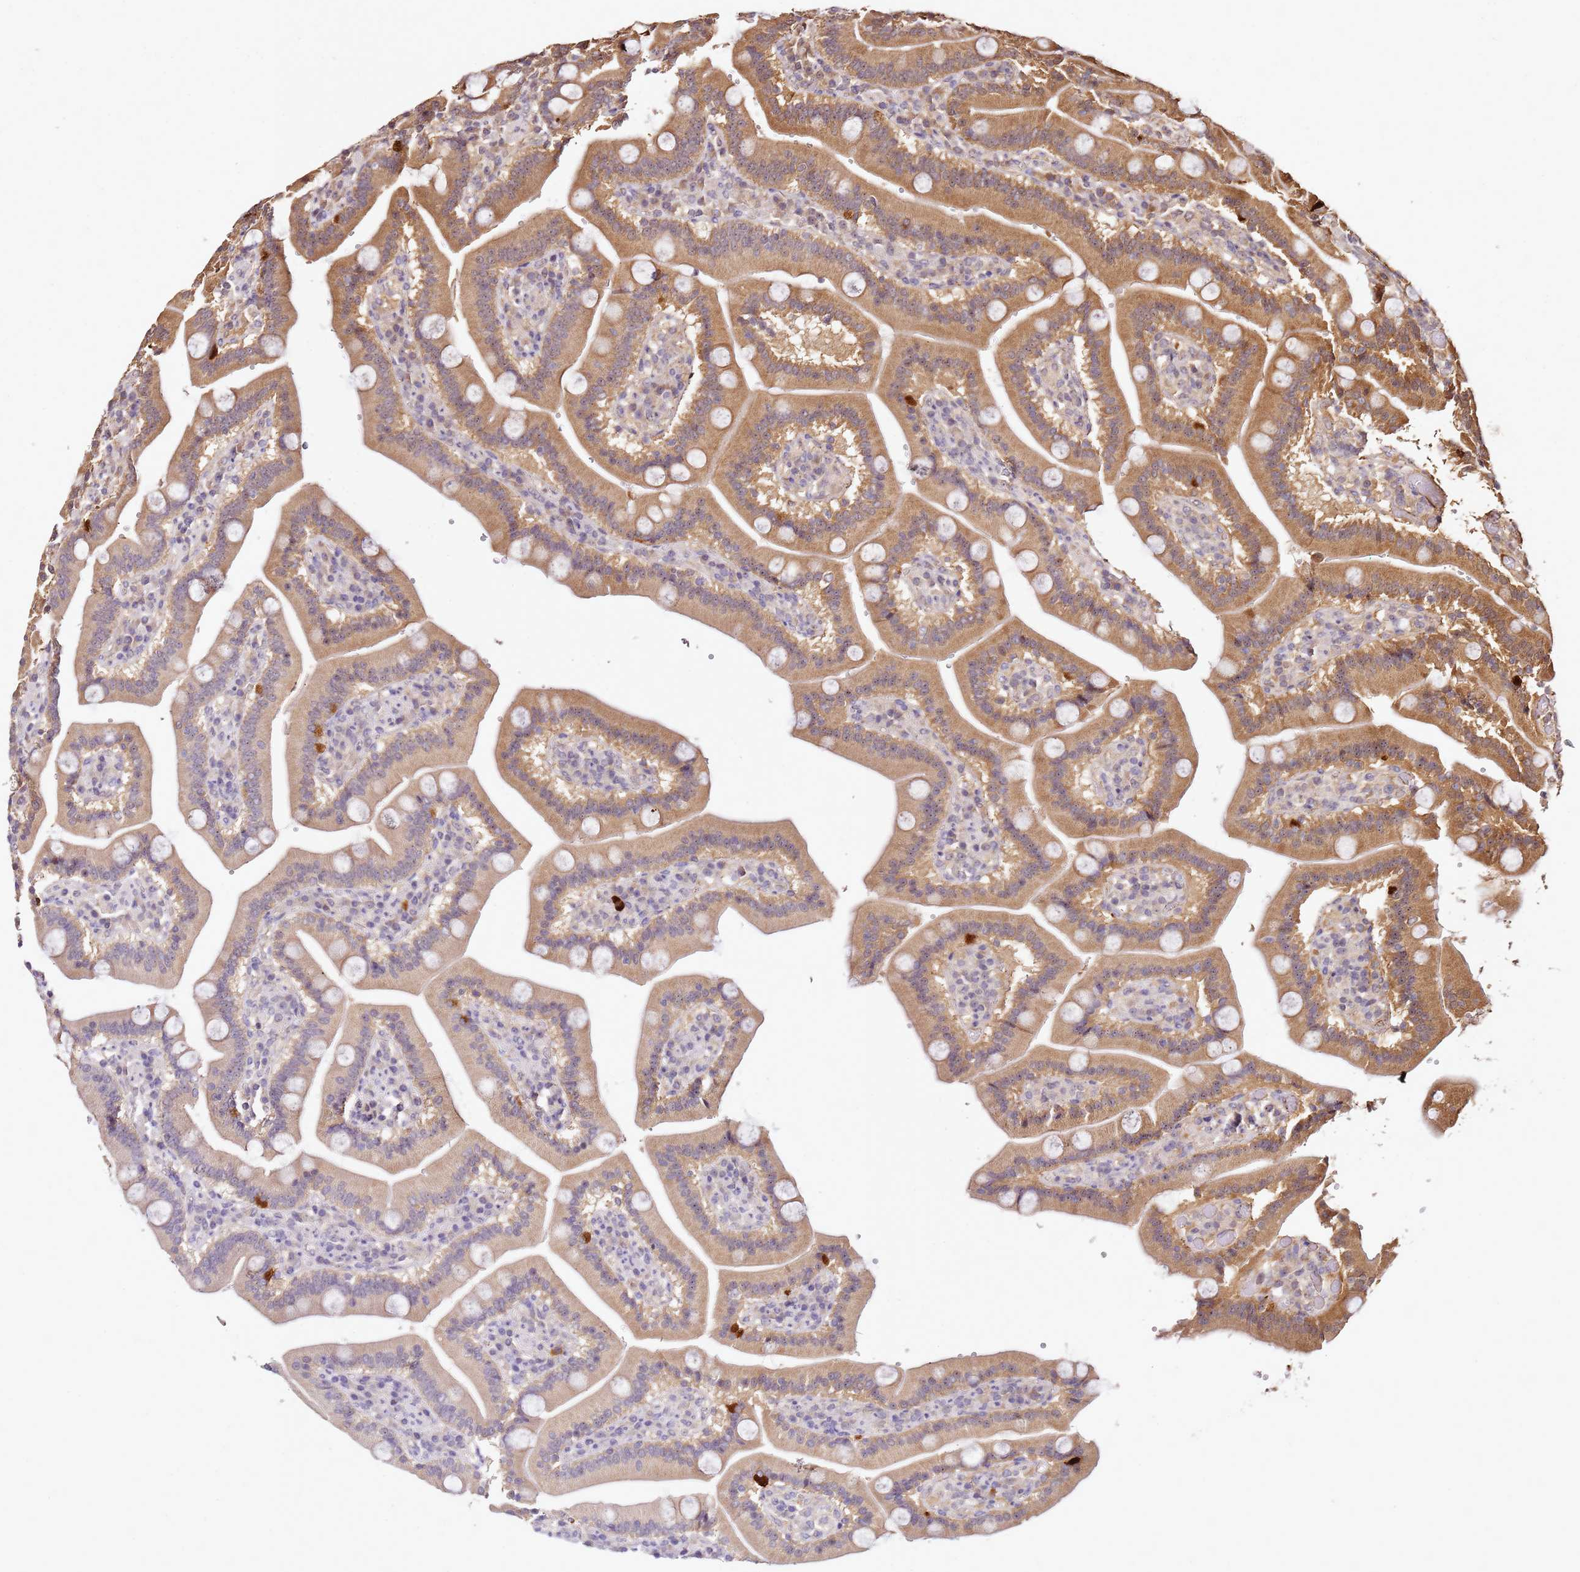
{"staining": {"intensity": "moderate", "quantity": ">75%", "location": "cytoplasmic/membranous,nuclear"}, "tissue": "duodenum", "cell_type": "Glandular cells", "image_type": "normal", "snomed": [{"axis": "morphology", "description": "Normal tissue, NOS"}, {"axis": "topography", "description": "Duodenum"}], "caption": "Moderate cytoplasmic/membranous,nuclear expression is seen in approximately >75% of glandular cells in normal duodenum. The staining was performed using DAB (3,3'-diaminobenzidine), with brown indicating positive protein expression. Nuclei are stained blue with hematoxylin.", "gene": "DDX27", "patient": {"sex": "female", "age": 62}}